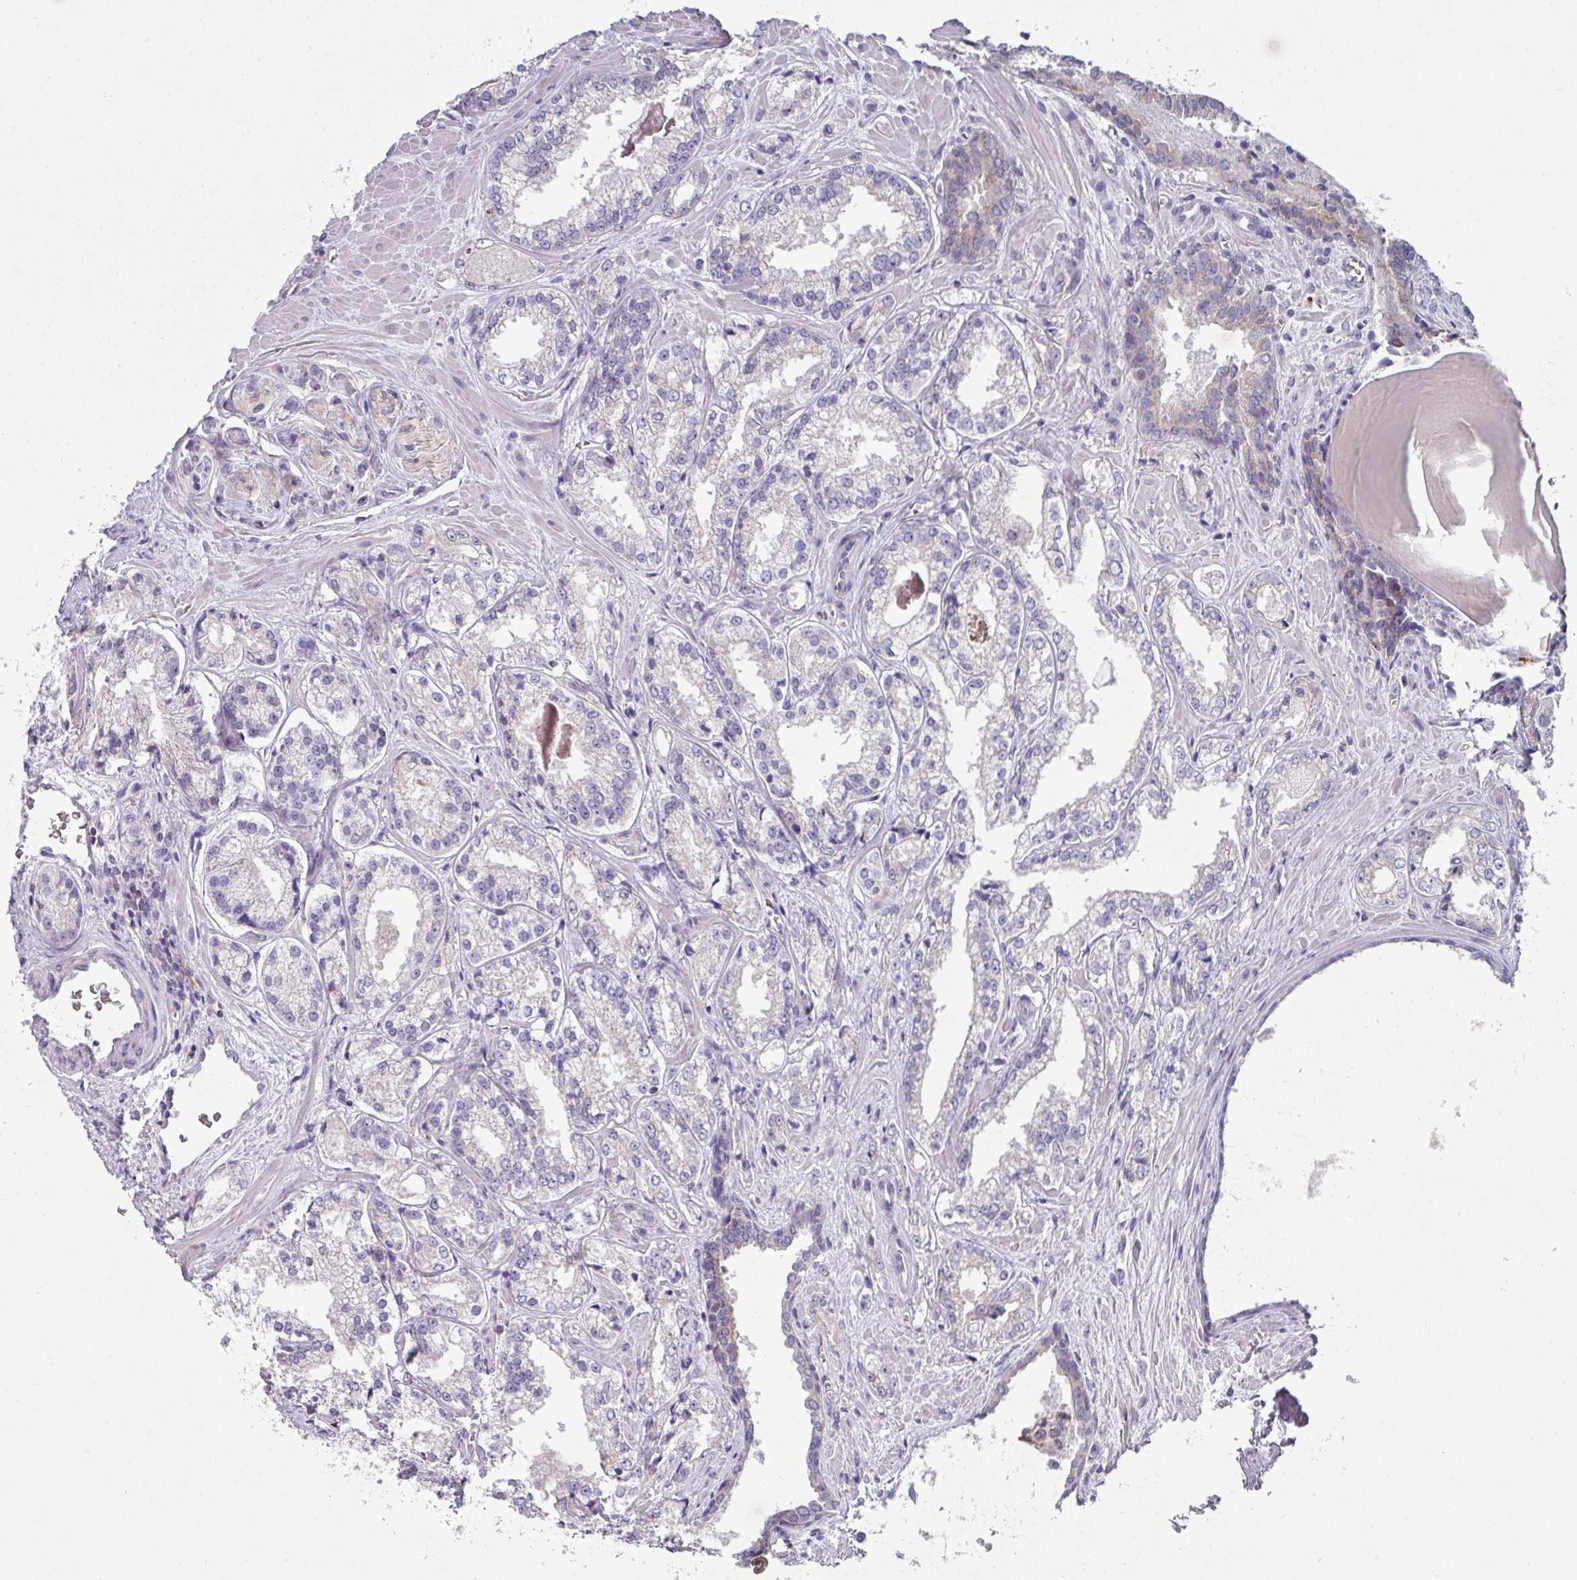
{"staining": {"intensity": "negative", "quantity": "none", "location": "none"}, "tissue": "prostate cancer", "cell_type": "Tumor cells", "image_type": "cancer", "snomed": [{"axis": "morphology", "description": "Adenocarcinoma, Low grade"}, {"axis": "topography", "description": "Prostate"}], "caption": "The histopathology image reveals no significant positivity in tumor cells of prostate cancer (adenocarcinoma (low-grade)). Brightfield microscopy of IHC stained with DAB (brown) and hematoxylin (blue), captured at high magnification.", "gene": "DCAF12L2", "patient": {"sex": "male", "age": 47}}